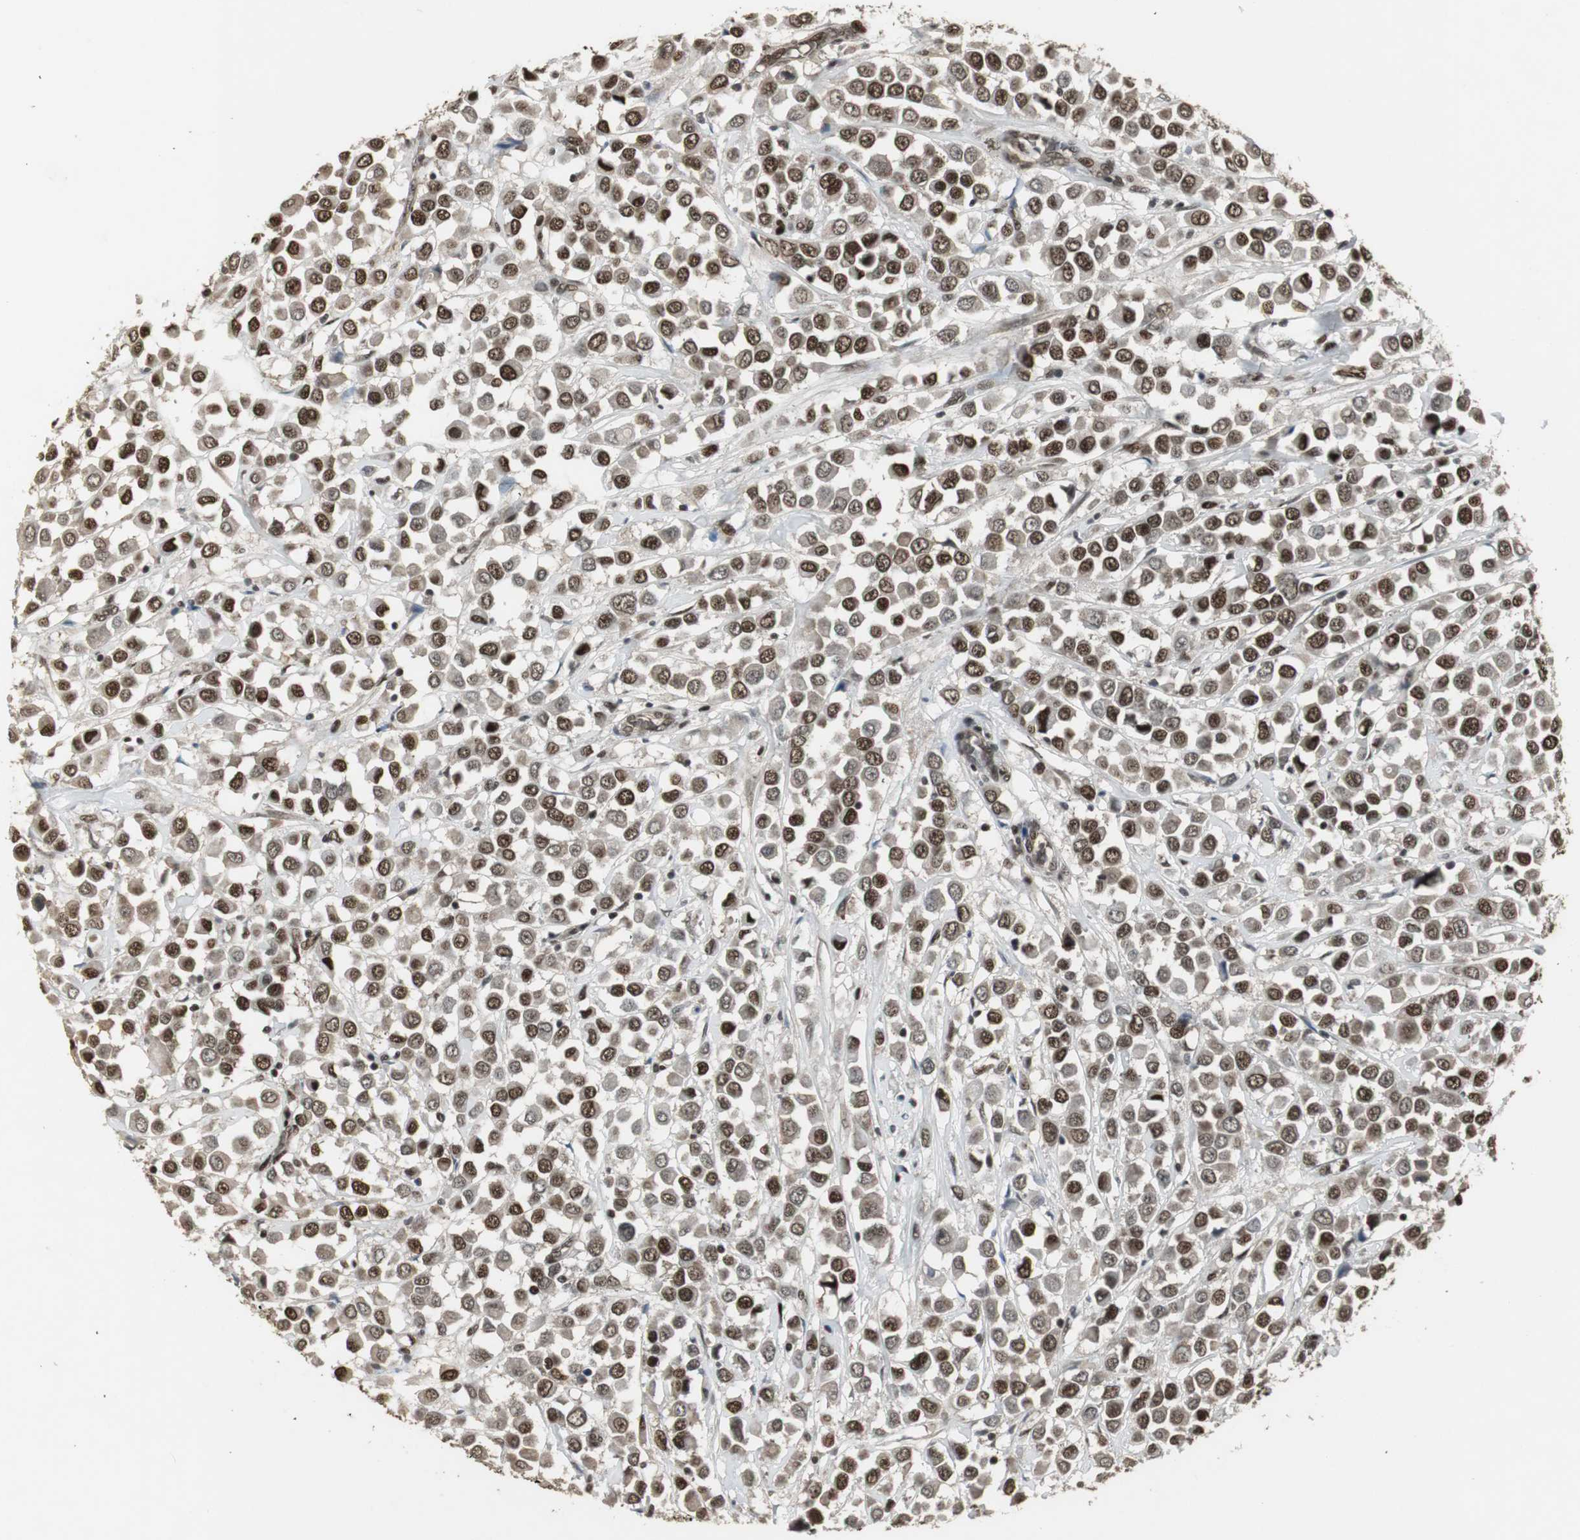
{"staining": {"intensity": "strong", "quantity": ">75%", "location": "cytoplasmic/membranous,nuclear"}, "tissue": "breast cancer", "cell_type": "Tumor cells", "image_type": "cancer", "snomed": [{"axis": "morphology", "description": "Duct carcinoma"}, {"axis": "topography", "description": "Breast"}], "caption": "A high-resolution histopathology image shows IHC staining of breast infiltrating ductal carcinoma, which demonstrates strong cytoplasmic/membranous and nuclear staining in about >75% of tumor cells.", "gene": "TAF5", "patient": {"sex": "female", "age": 61}}